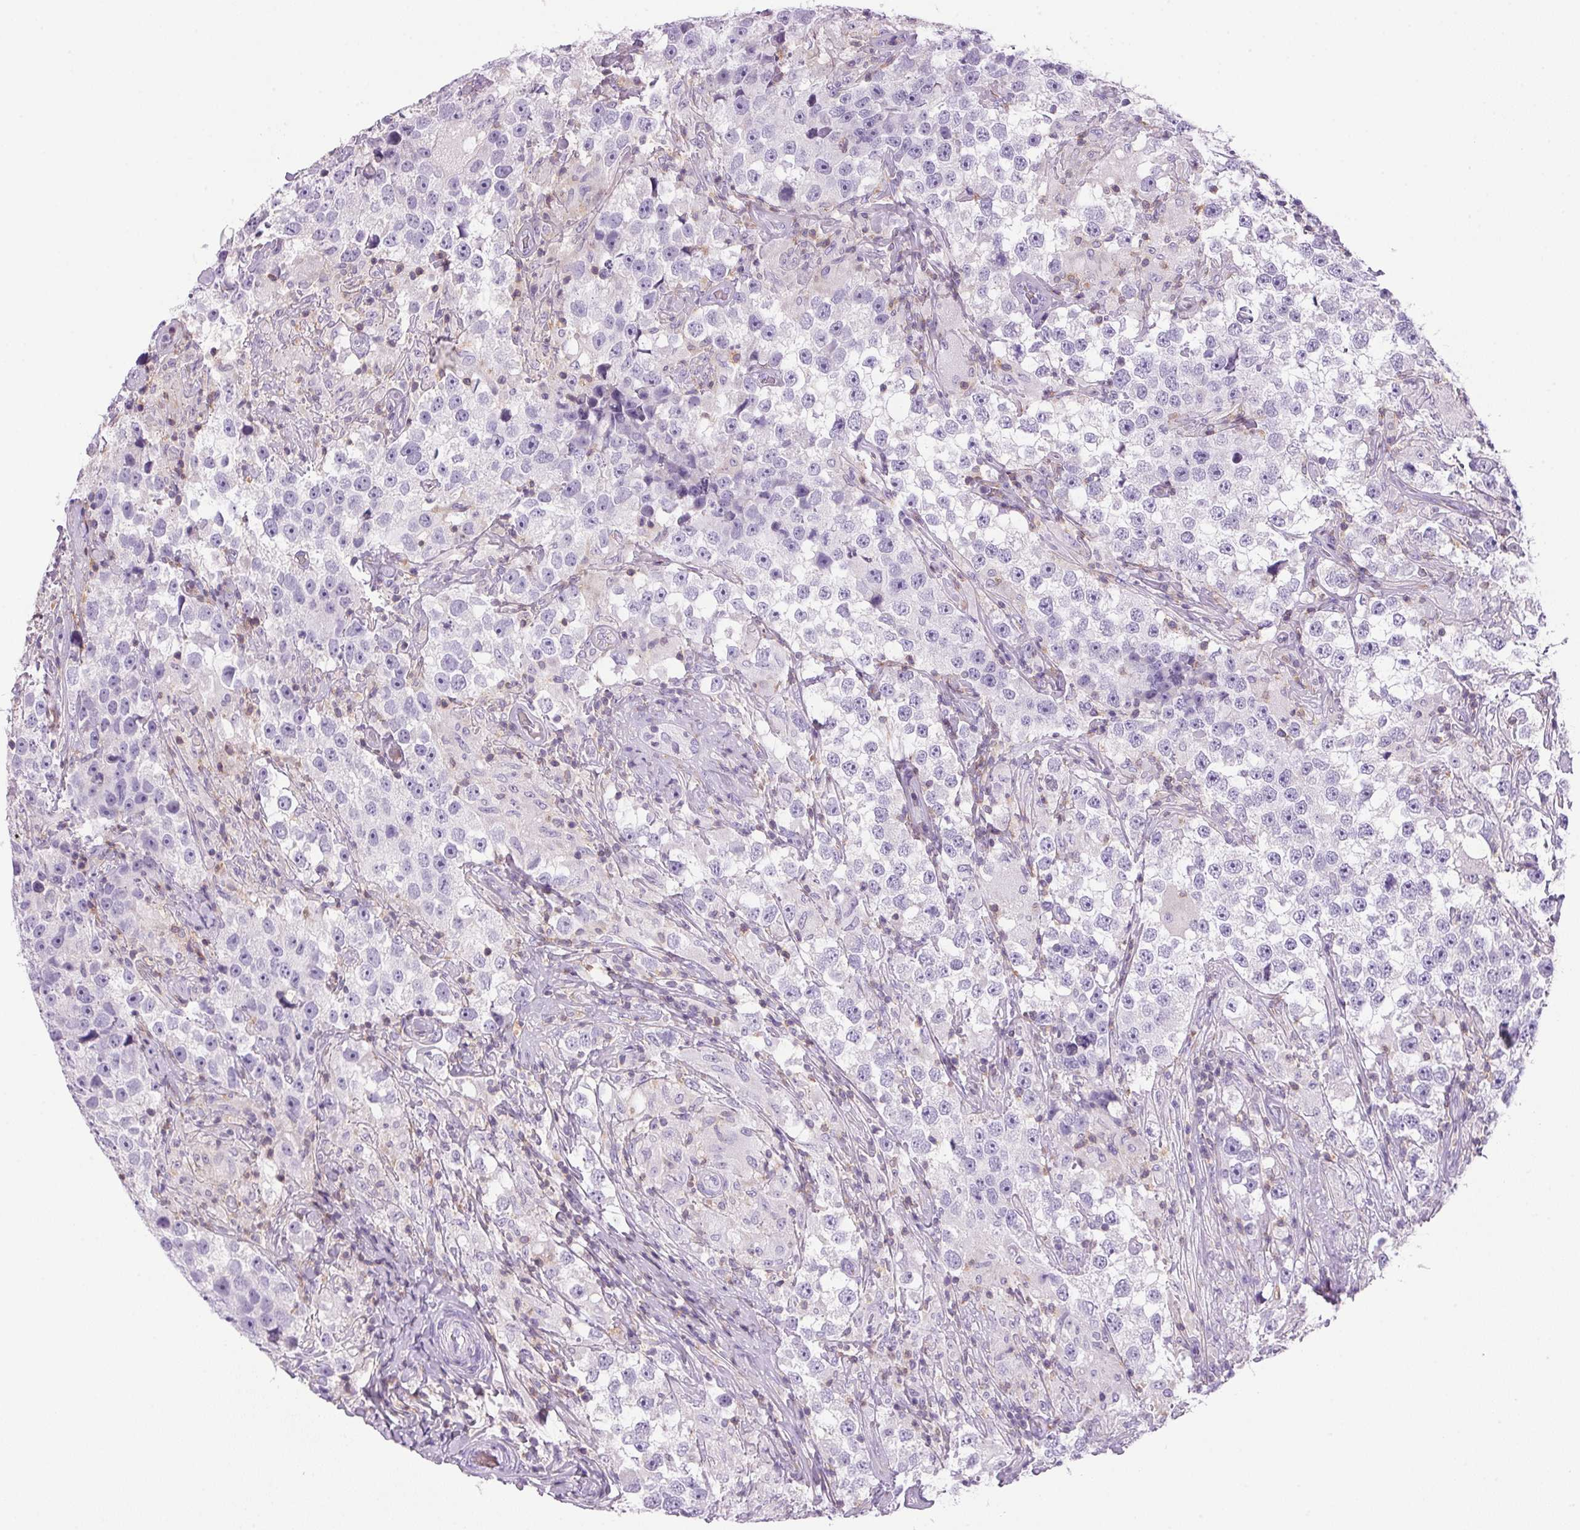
{"staining": {"intensity": "negative", "quantity": "none", "location": "none"}, "tissue": "testis cancer", "cell_type": "Tumor cells", "image_type": "cancer", "snomed": [{"axis": "morphology", "description": "Seminoma, NOS"}, {"axis": "topography", "description": "Testis"}], "caption": "Tumor cells show no significant protein staining in testis cancer. (DAB (3,3'-diaminobenzidine) IHC with hematoxylin counter stain).", "gene": "S100A2", "patient": {"sex": "male", "age": 46}}